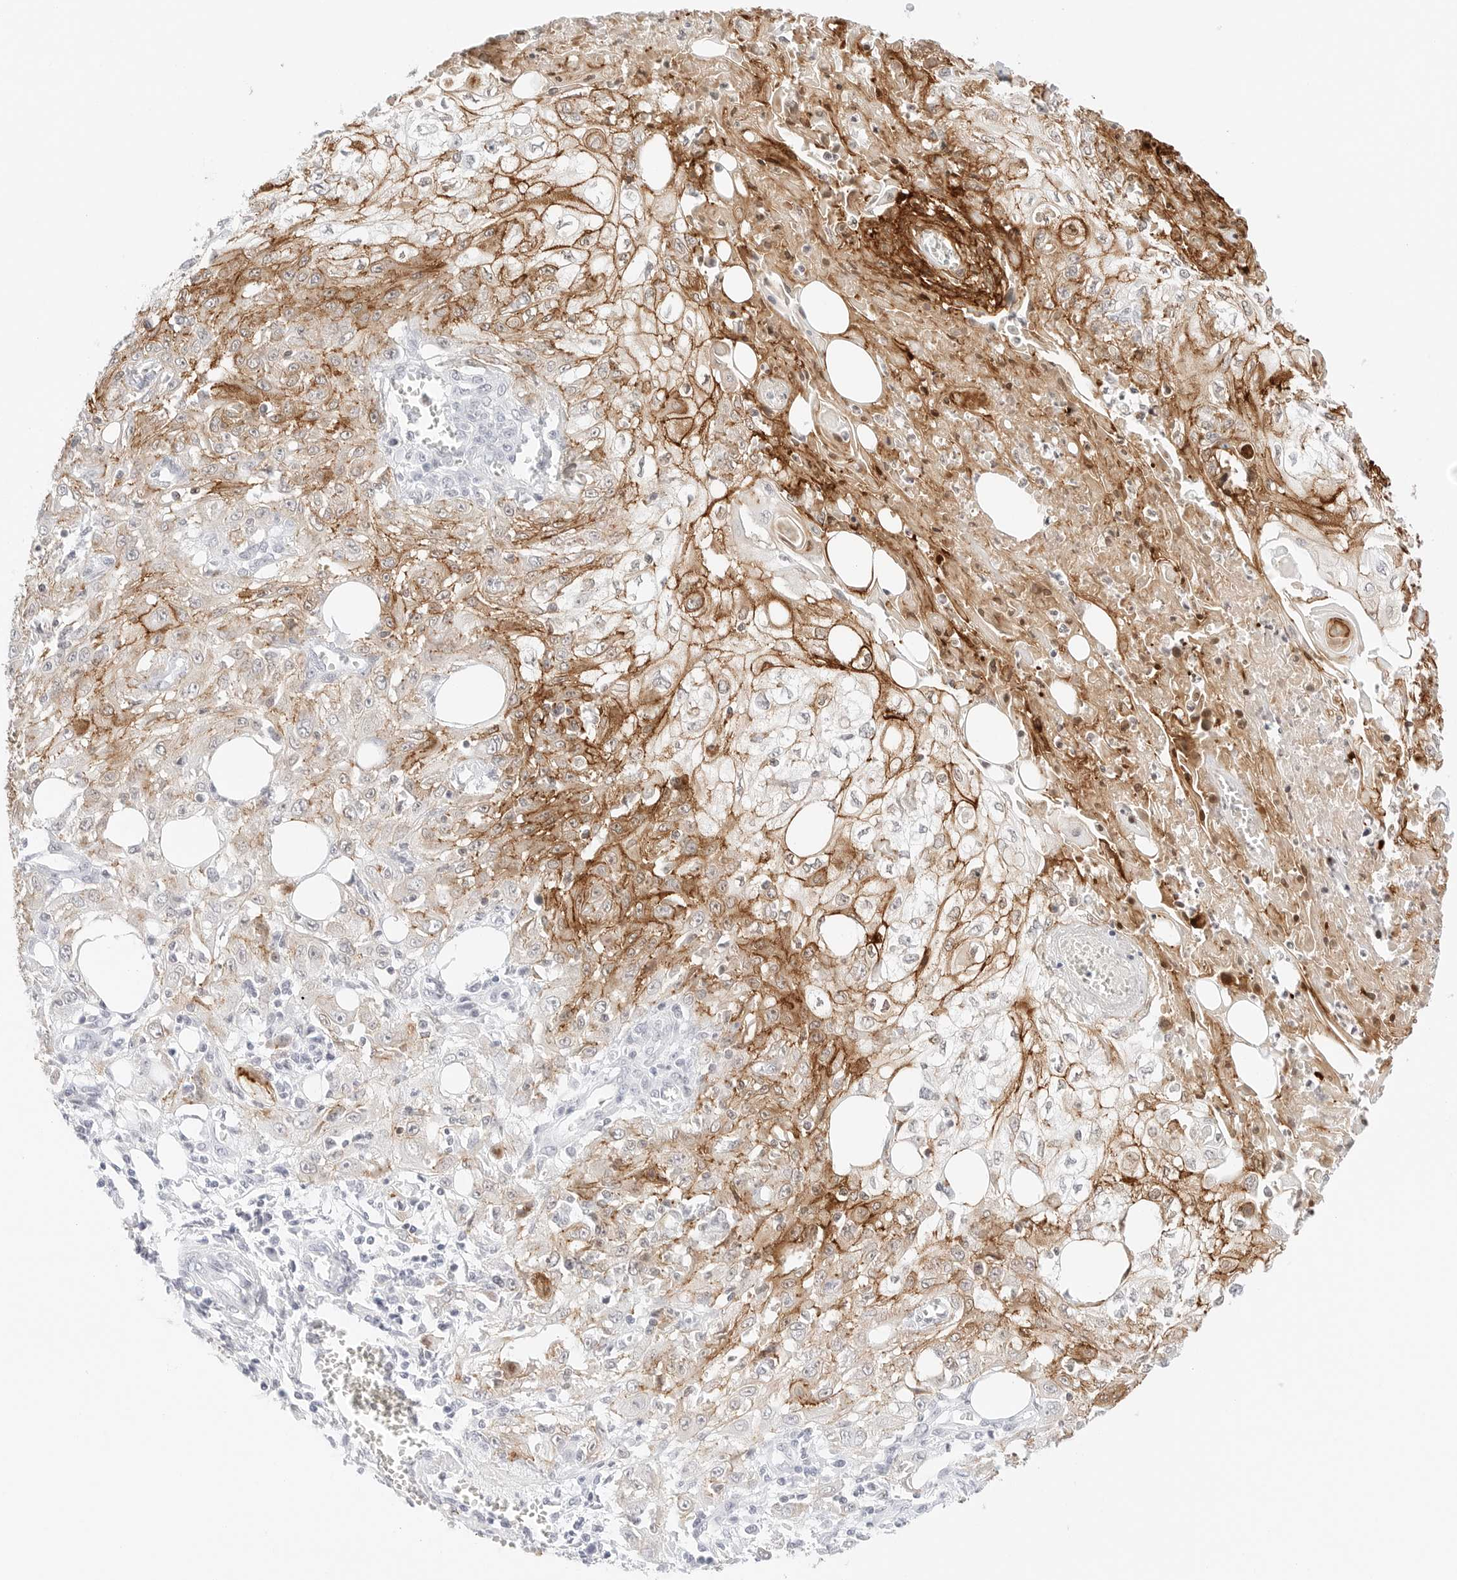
{"staining": {"intensity": "moderate", "quantity": ">75%", "location": "cytoplasmic/membranous"}, "tissue": "skin cancer", "cell_type": "Tumor cells", "image_type": "cancer", "snomed": [{"axis": "morphology", "description": "Squamous cell carcinoma, NOS"}, {"axis": "morphology", "description": "Squamous cell carcinoma, metastatic, NOS"}, {"axis": "topography", "description": "Skin"}, {"axis": "topography", "description": "Lymph node"}], "caption": "A brown stain shows moderate cytoplasmic/membranous expression of a protein in human skin metastatic squamous cell carcinoma tumor cells.", "gene": "CDH1", "patient": {"sex": "male", "age": 75}}